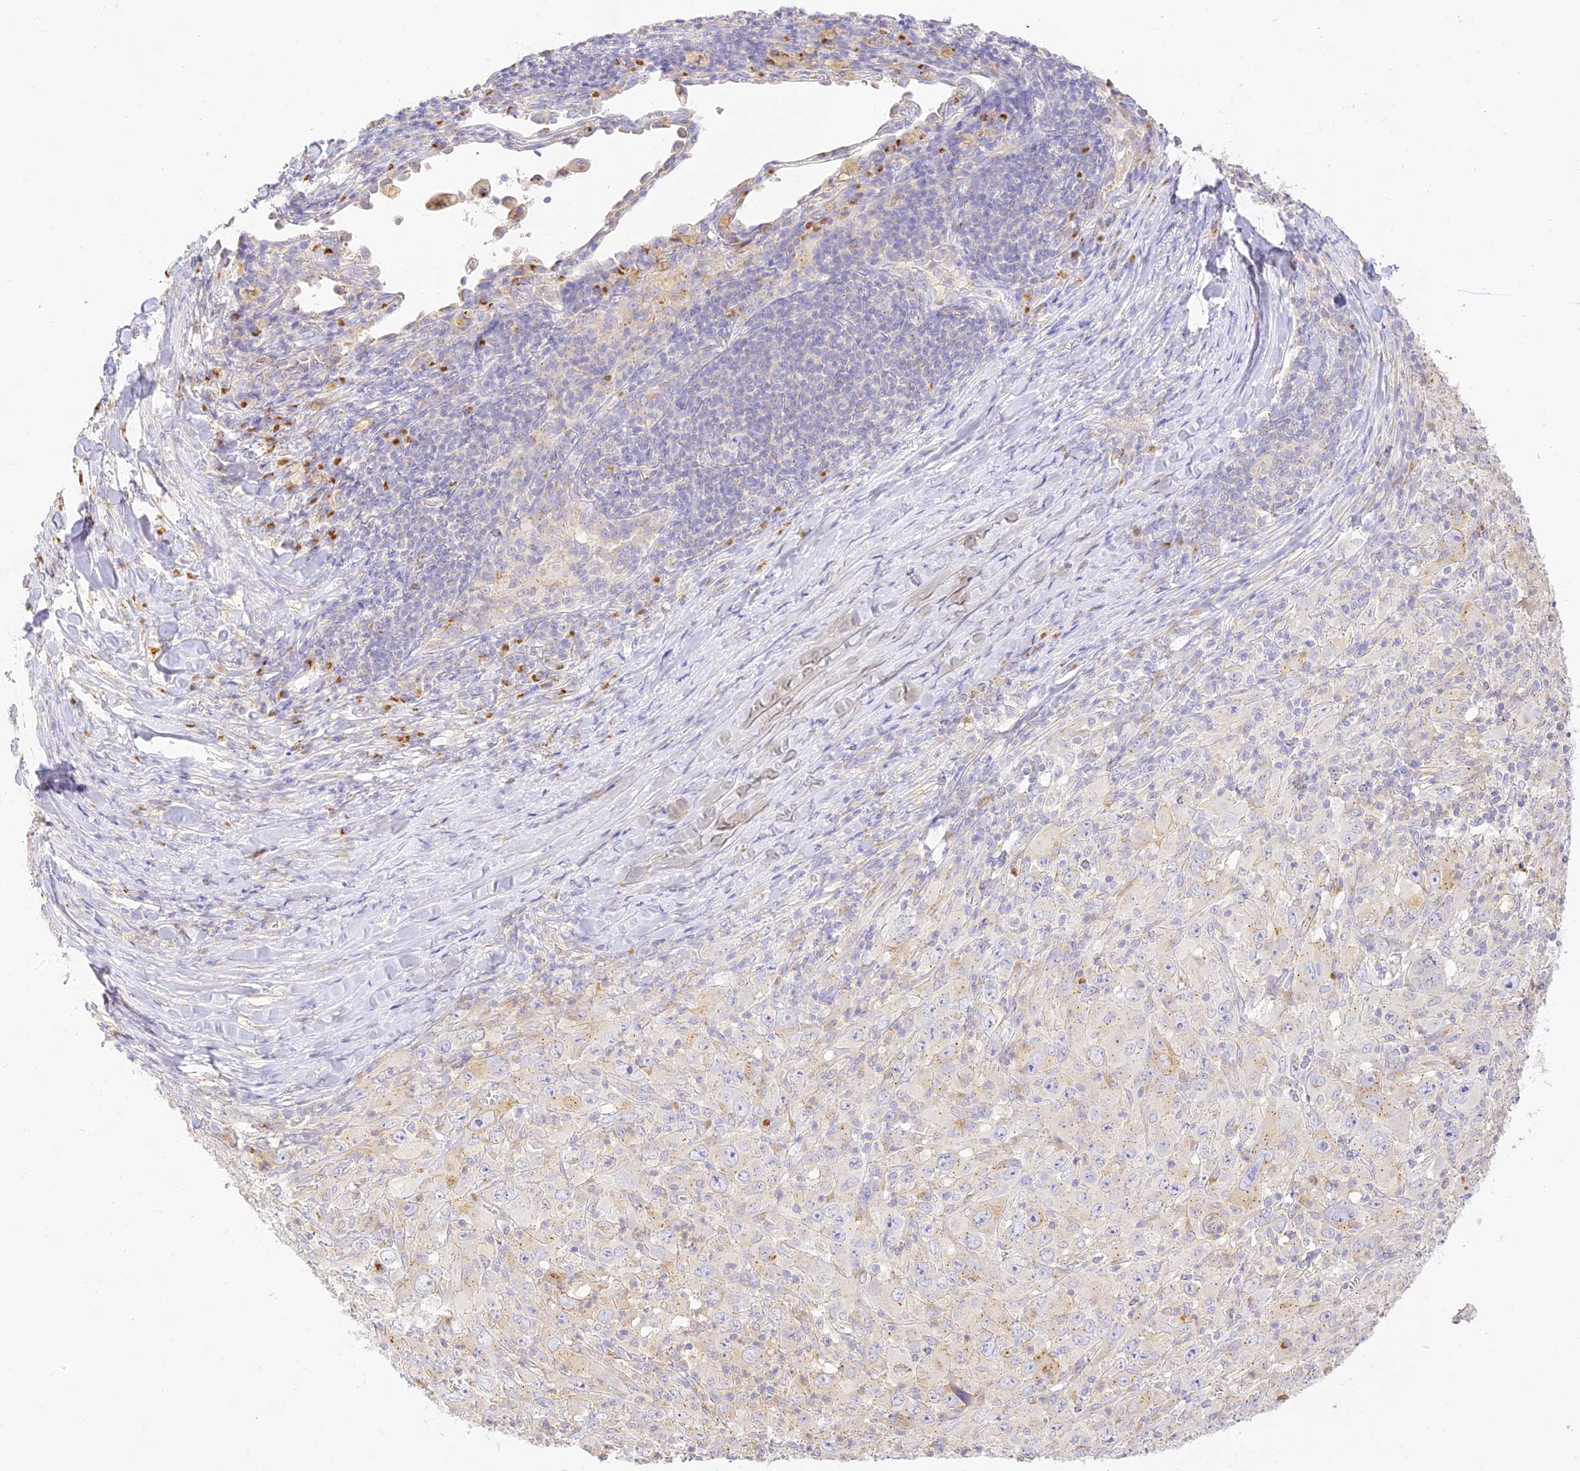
{"staining": {"intensity": "weak", "quantity": "<25%", "location": "cytoplasmic/membranous"}, "tissue": "melanoma", "cell_type": "Tumor cells", "image_type": "cancer", "snomed": [{"axis": "morphology", "description": "Malignant melanoma, Metastatic site"}, {"axis": "topography", "description": "Skin"}], "caption": "Photomicrograph shows no protein expression in tumor cells of melanoma tissue.", "gene": "SEC13", "patient": {"sex": "female", "age": 56}}